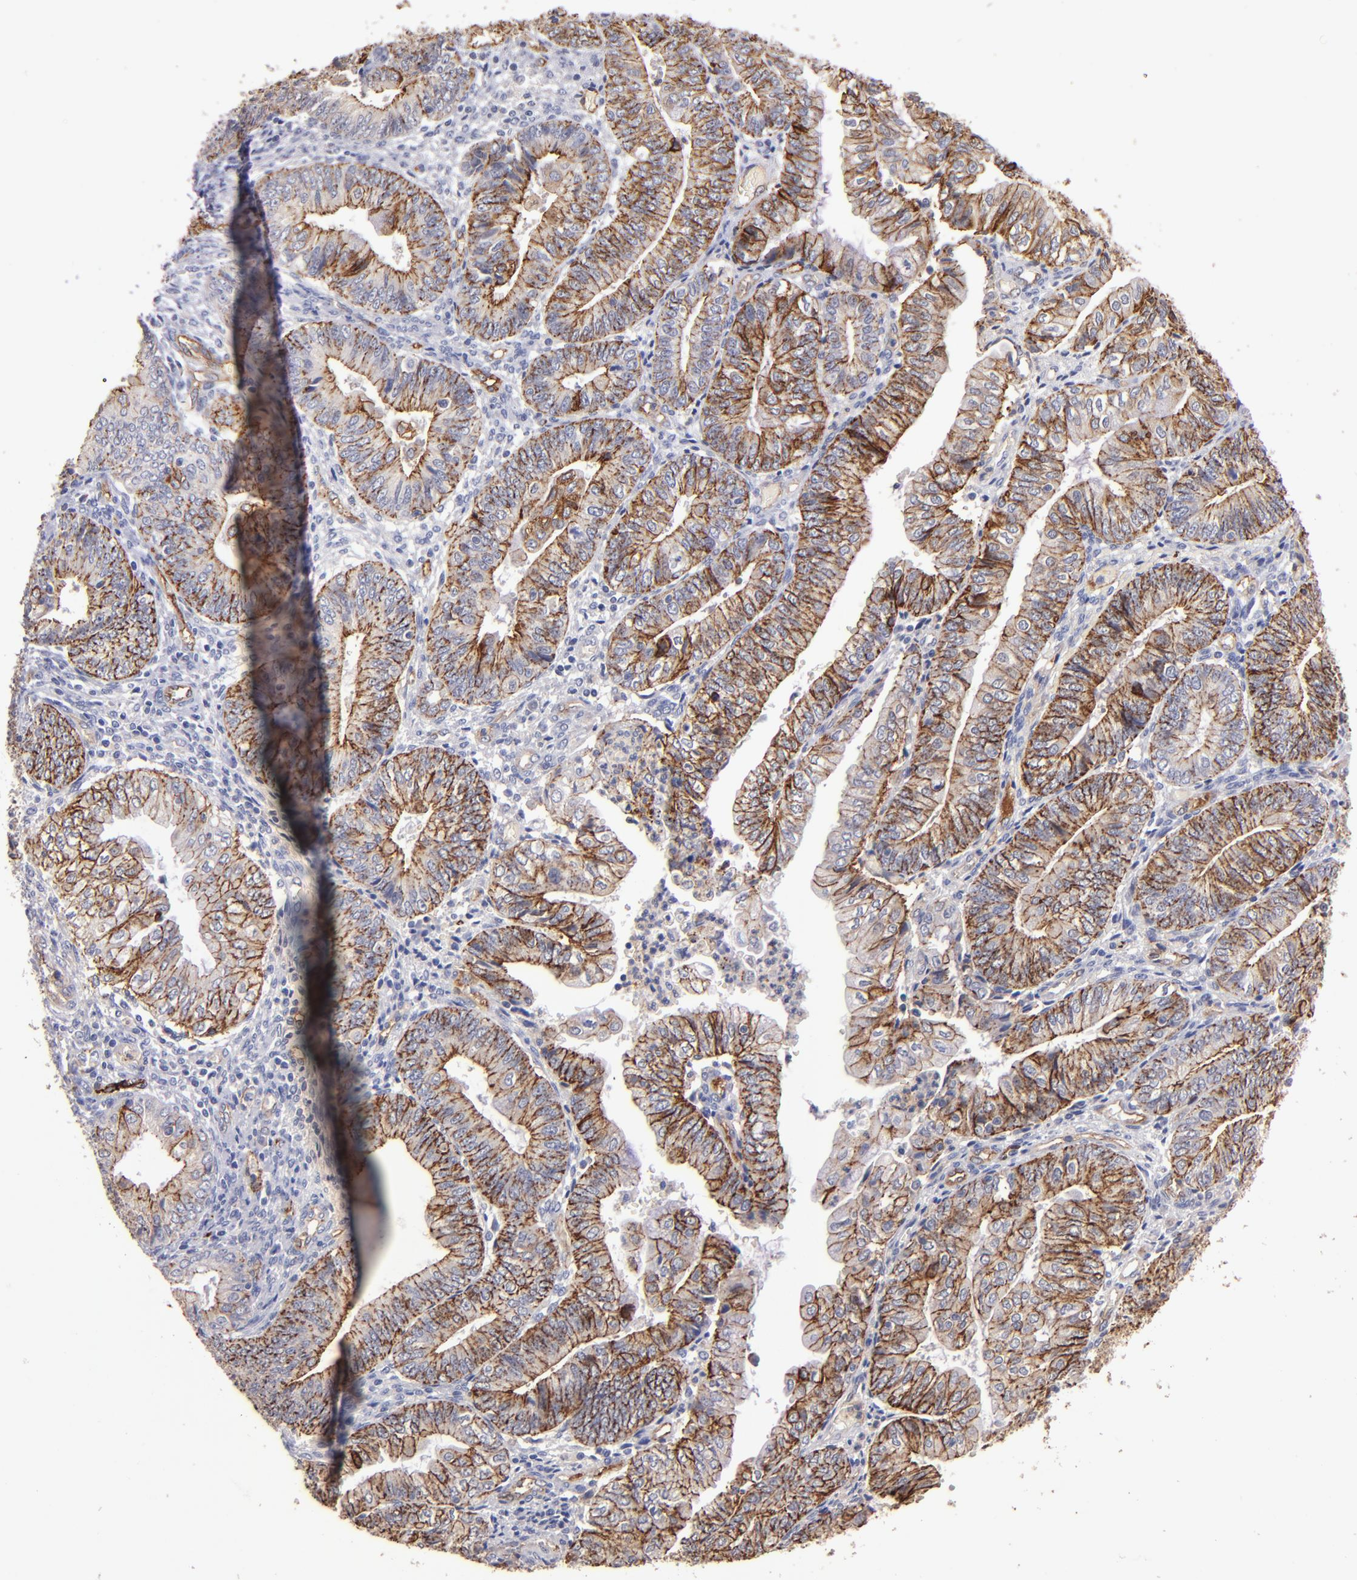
{"staining": {"intensity": "moderate", "quantity": ">75%", "location": "cytoplasmic/membranous"}, "tissue": "endometrial cancer", "cell_type": "Tumor cells", "image_type": "cancer", "snomed": [{"axis": "morphology", "description": "Adenocarcinoma, NOS"}, {"axis": "topography", "description": "Endometrium"}], "caption": "Human adenocarcinoma (endometrial) stained with a brown dye shows moderate cytoplasmic/membranous positive expression in approximately >75% of tumor cells.", "gene": "CLDN5", "patient": {"sex": "female", "age": 55}}